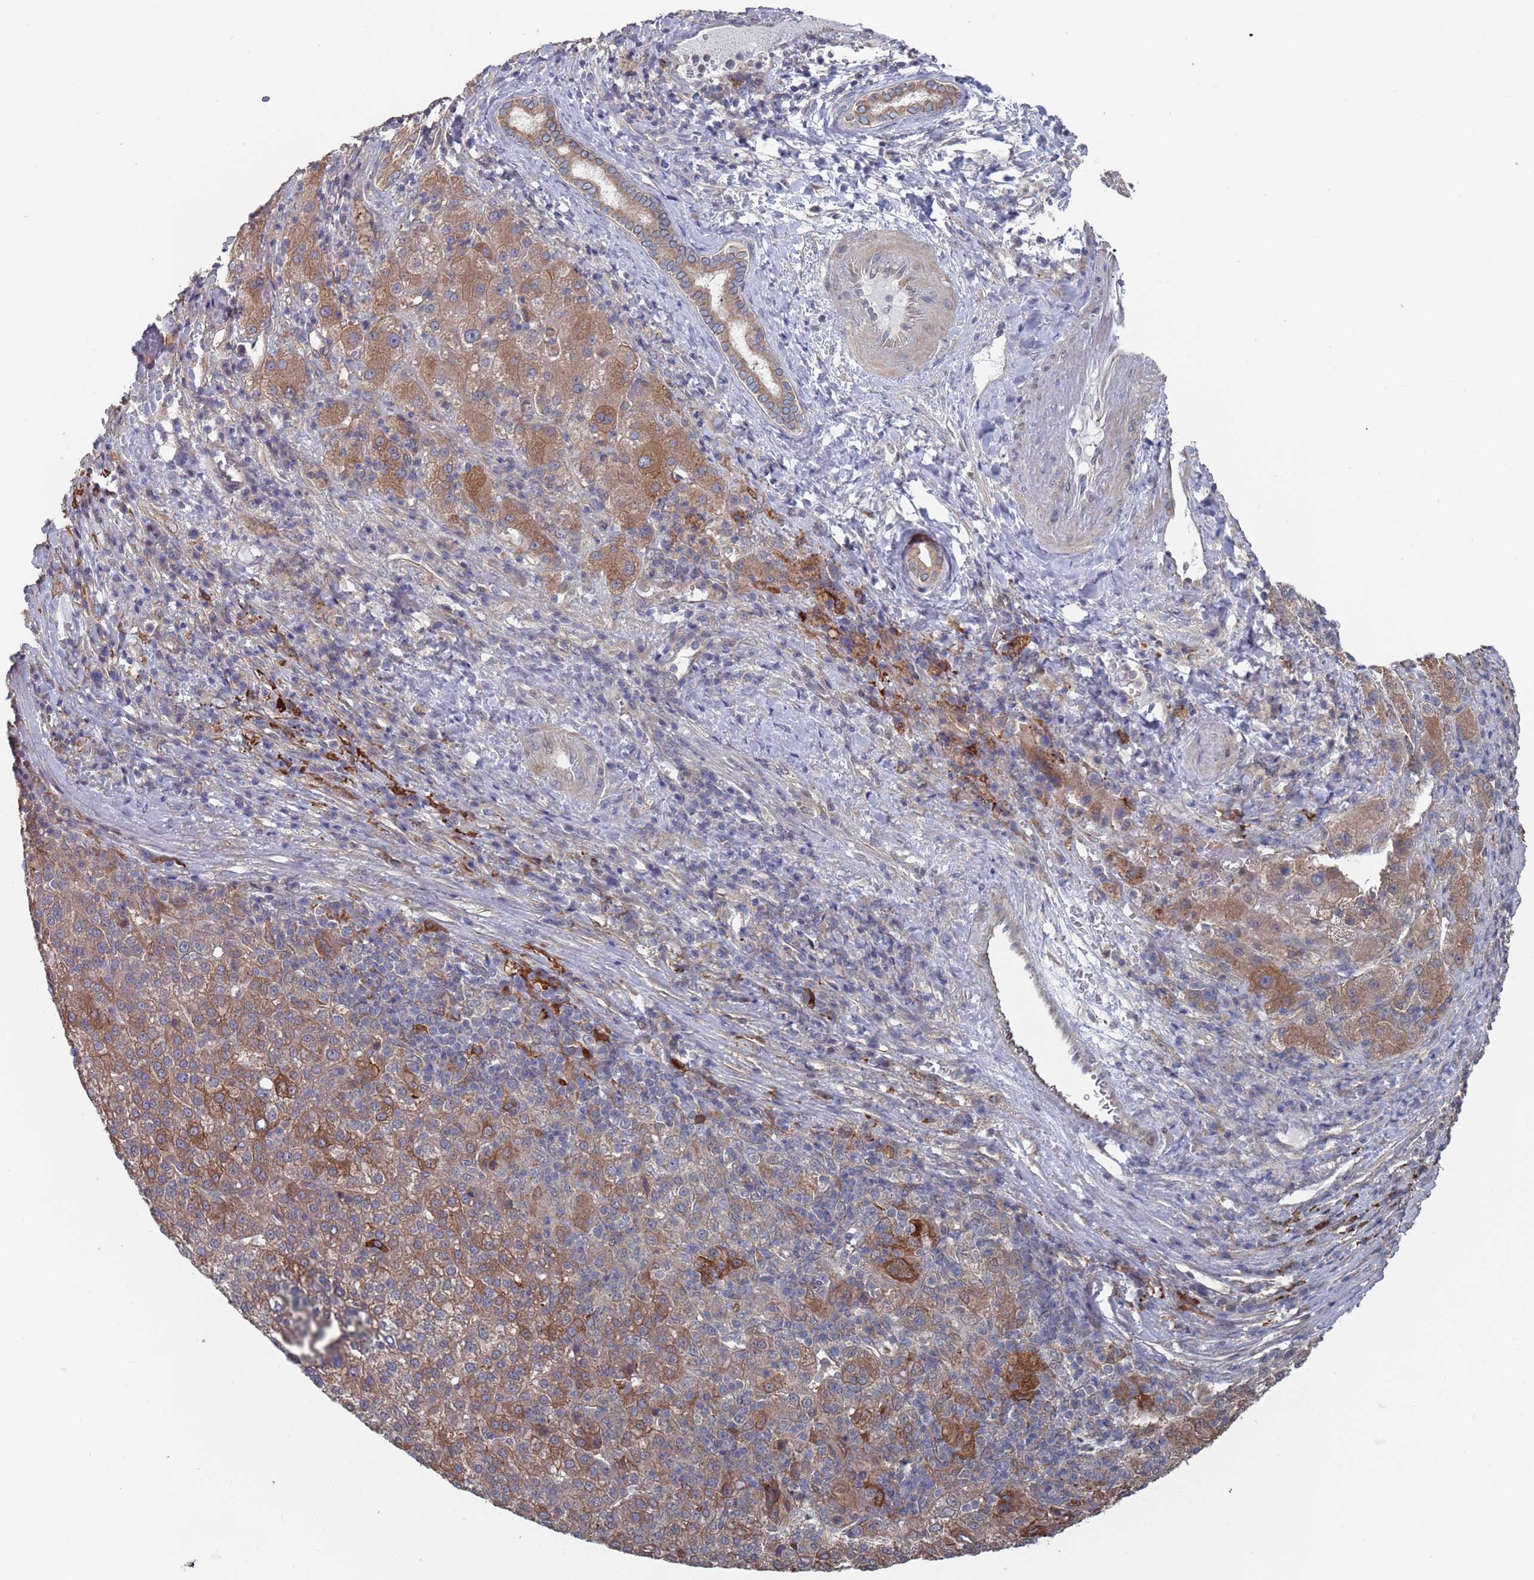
{"staining": {"intensity": "moderate", "quantity": ">75%", "location": "cytoplasmic/membranous"}, "tissue": "liver cancer", "cell_type": "Tumor cells", "image_type": "cancer", "snomed": [{"axis": "morphology", "description": "Carcinoma, Hepatocellular, NOS"}, {"axis": "topography", "description": "Liver"}], "caption": "Protein expression by immunohistochemistry (IHC) exhibits moderate cytoplasmic/membranous expression in approximately >75% of tumor cells in hepatocellular carcinoma (liver). The staining is performed using DAB (3,3'-diaminobenzidine) brown chromogen to label protein expression. The nuclei are counter-stained blue using hematoxylin.", "gene": "DGKD", "patient": {"sex": "female", "age": 58}}